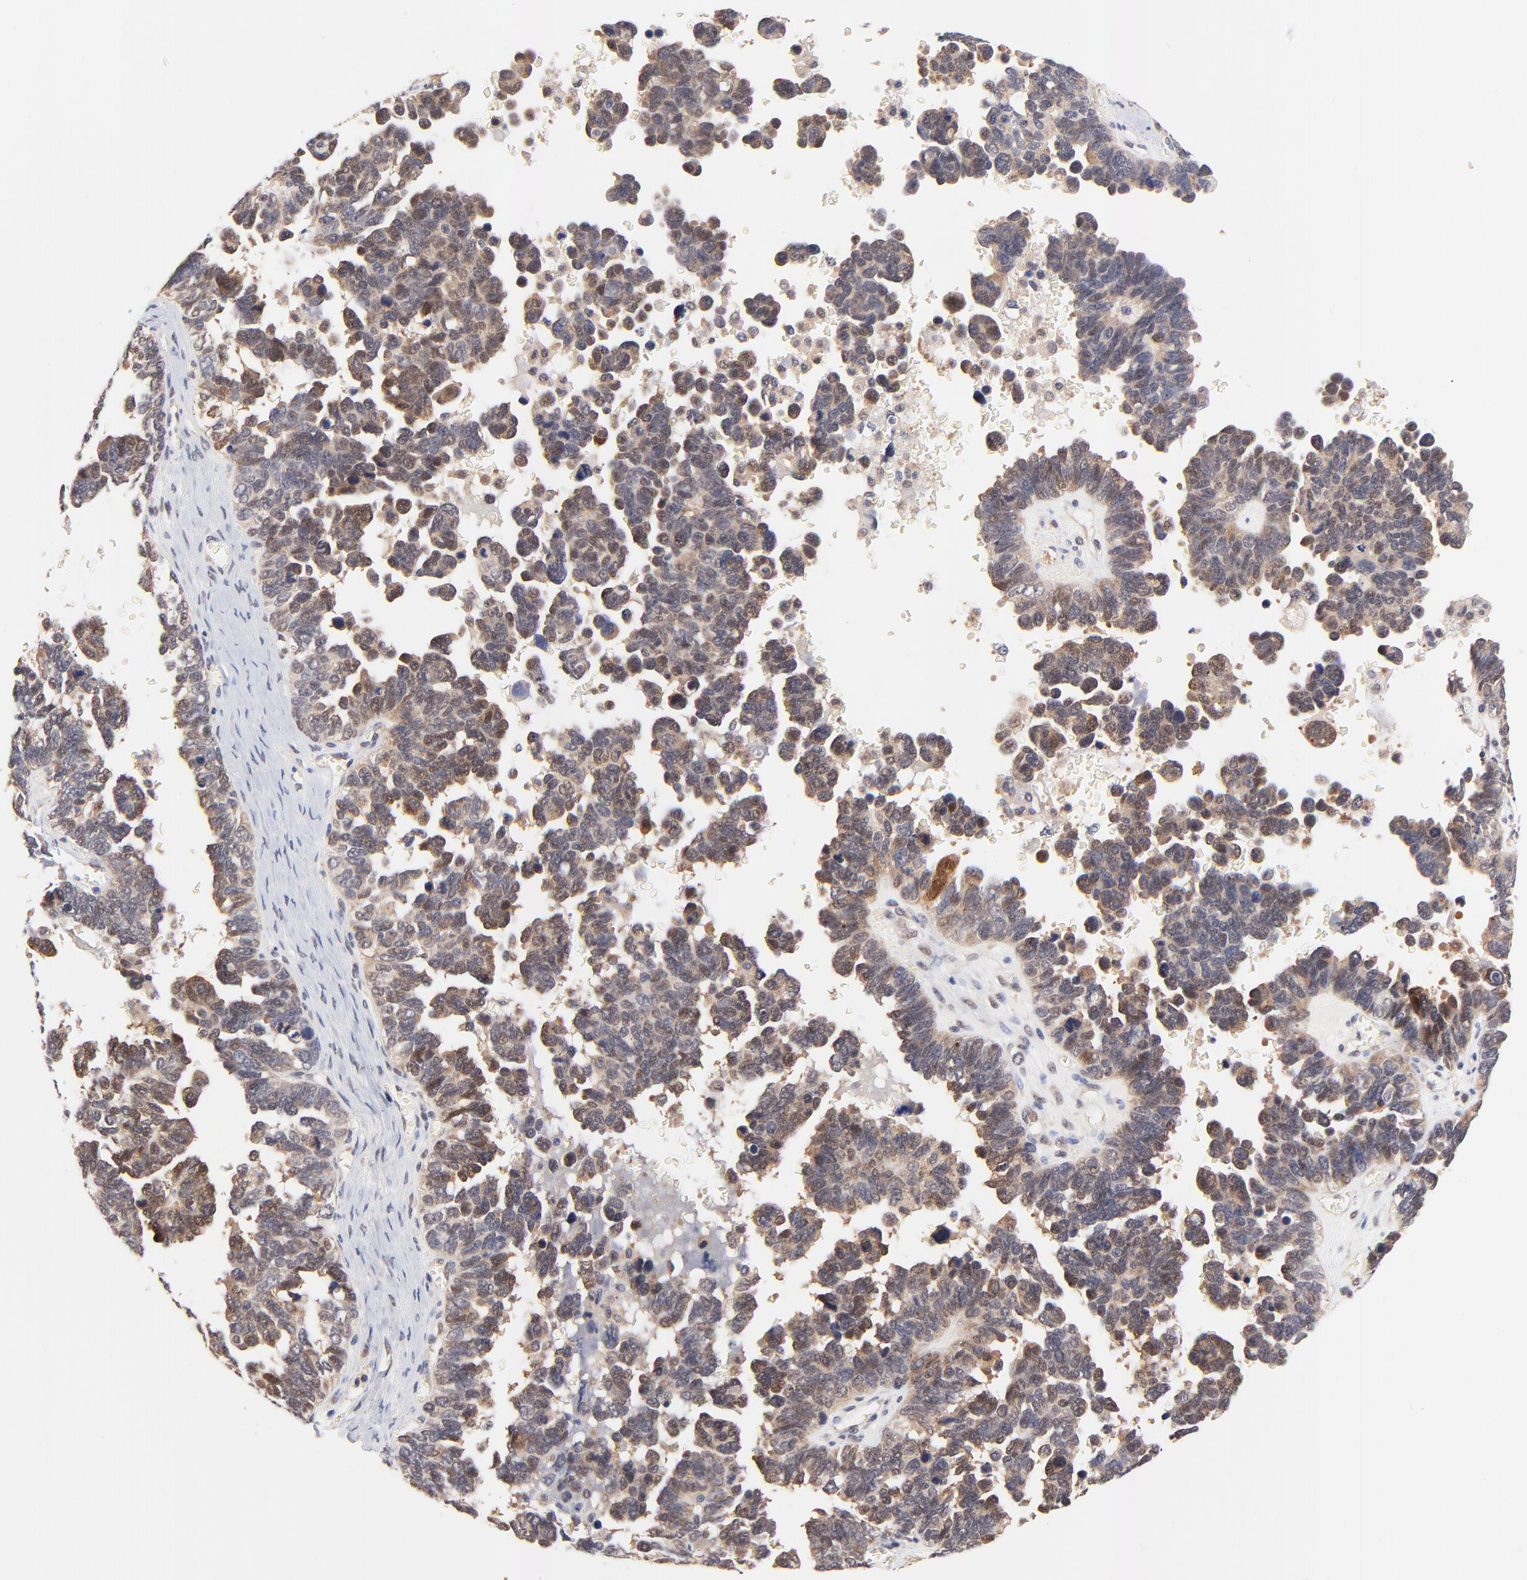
{"staining": {"intensity": "moderate", "quantity": ">75%", "location": "cytoplasmic/membranous,nuclear"}, "tissue": "ovarian cancer", "cell_type": "Tumor cells", "image_type": "cancer", "snomed": [{"axis": "morphology", "description": "Cystadenocarcinoma, serous, NOS"}, {"axis": "topography", "description": "Ovary"}], "caption": "Human serous cystadenocarcinoma (ovarian) stained with a brown dye shows moderate cytoplasmic/membranous and nuclear positive expression in approximately >75% of tumor cells.", "gene": "TXNL1", "patient": {"sex": "female", "age": 69}}